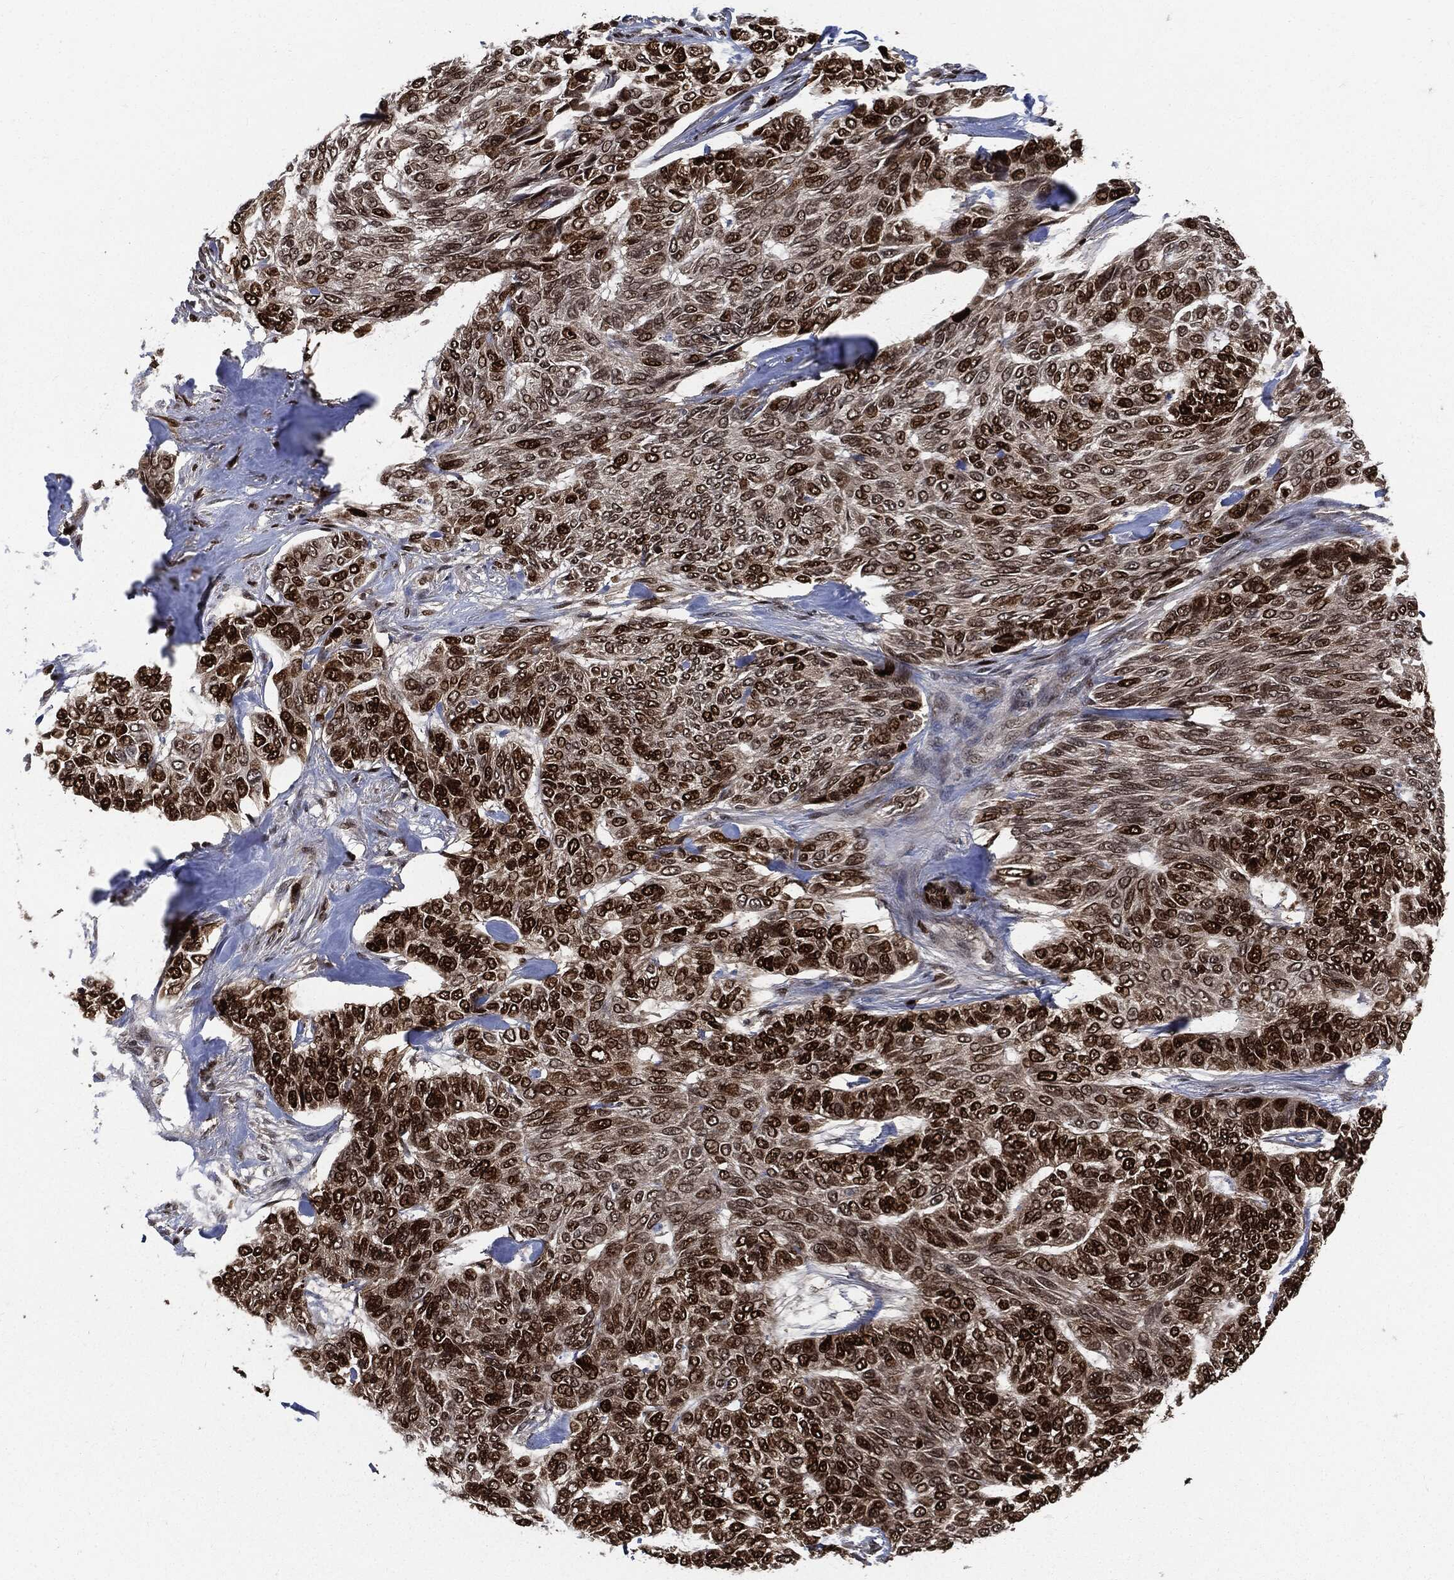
{"staining": {"intensity": "strong", "quantity": ">75%", "location": "nuclear"}, "tissue": "skin cancer", "cell_type": "Tumor cells", "image_type": "cancer", "snomed": [{"axis": "morphology", "description": "Basal cell carcinoma"}, {"axis": "topography", "description": "Skin"}], "caption": "Brown immunohistochemical staining in human skin cancer (basal cell carcinoma) reveals strong nuclear expression in about >75% of tumor cells. The staining was performed using DAB to visualize the protein expression in brown, while the nuclei were stained in blue with hematoxylin (Magnification: 20x).", "gene": "PCNA", "patient": {"sex": "female", "age": 65}}